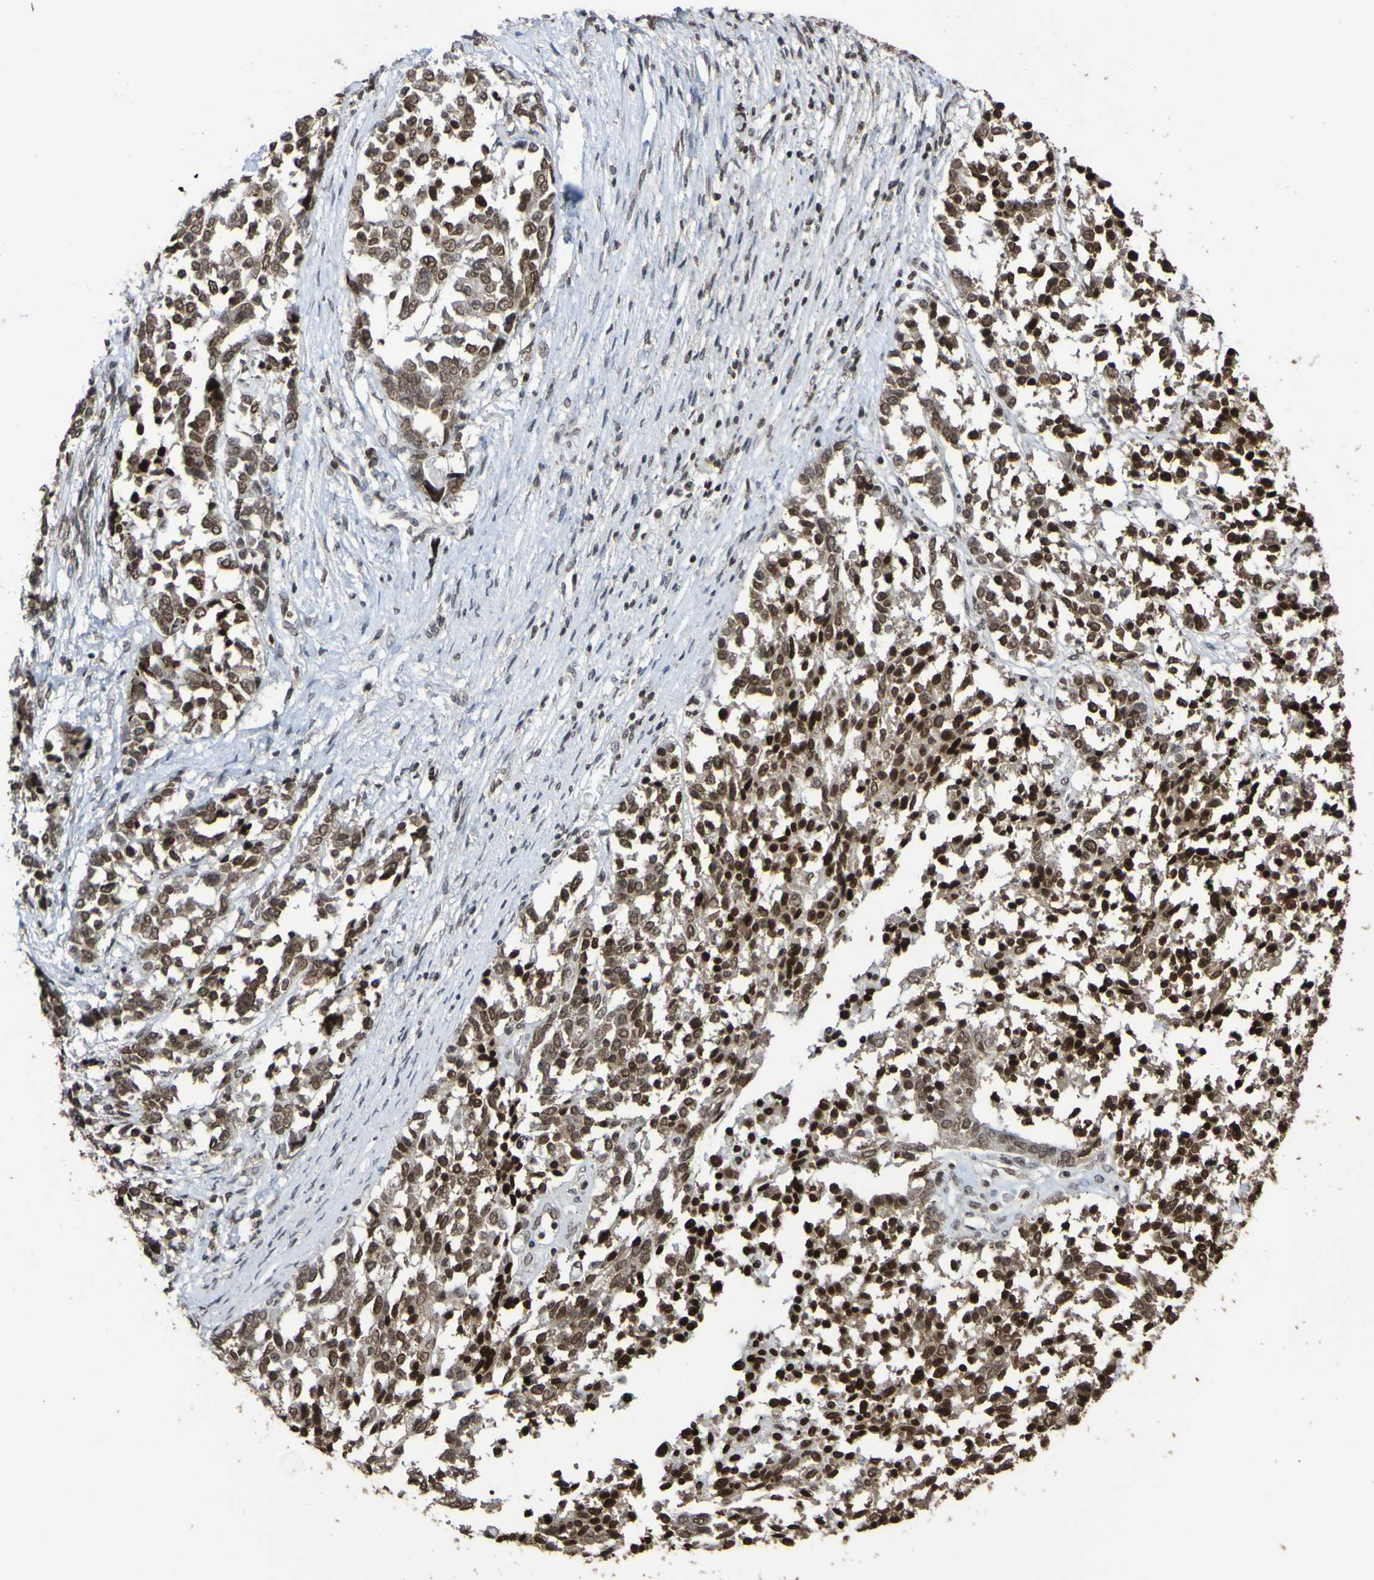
{"staining": {"intensity": "moderate", "quantity": ">75%", "location": "nuclear"}, "tissue": "ovarian cancer", "cell_type": "Tumor cells", "image_type": "cancer", "snomed": [{"axis": "morphology", "description": "Cystadenocarcinoma, serous, NOS"}, {"axis": "topography", "description": "Ovary"}], "caption": "The photomicrograph exhibits staining of serous cystadenocarcinoma (ovarian), revealing moderate nuclear protein positivity (brown color) within tumor cells.", "gene": "GFI1", "patient": {"sex": "female", "age": 44}}